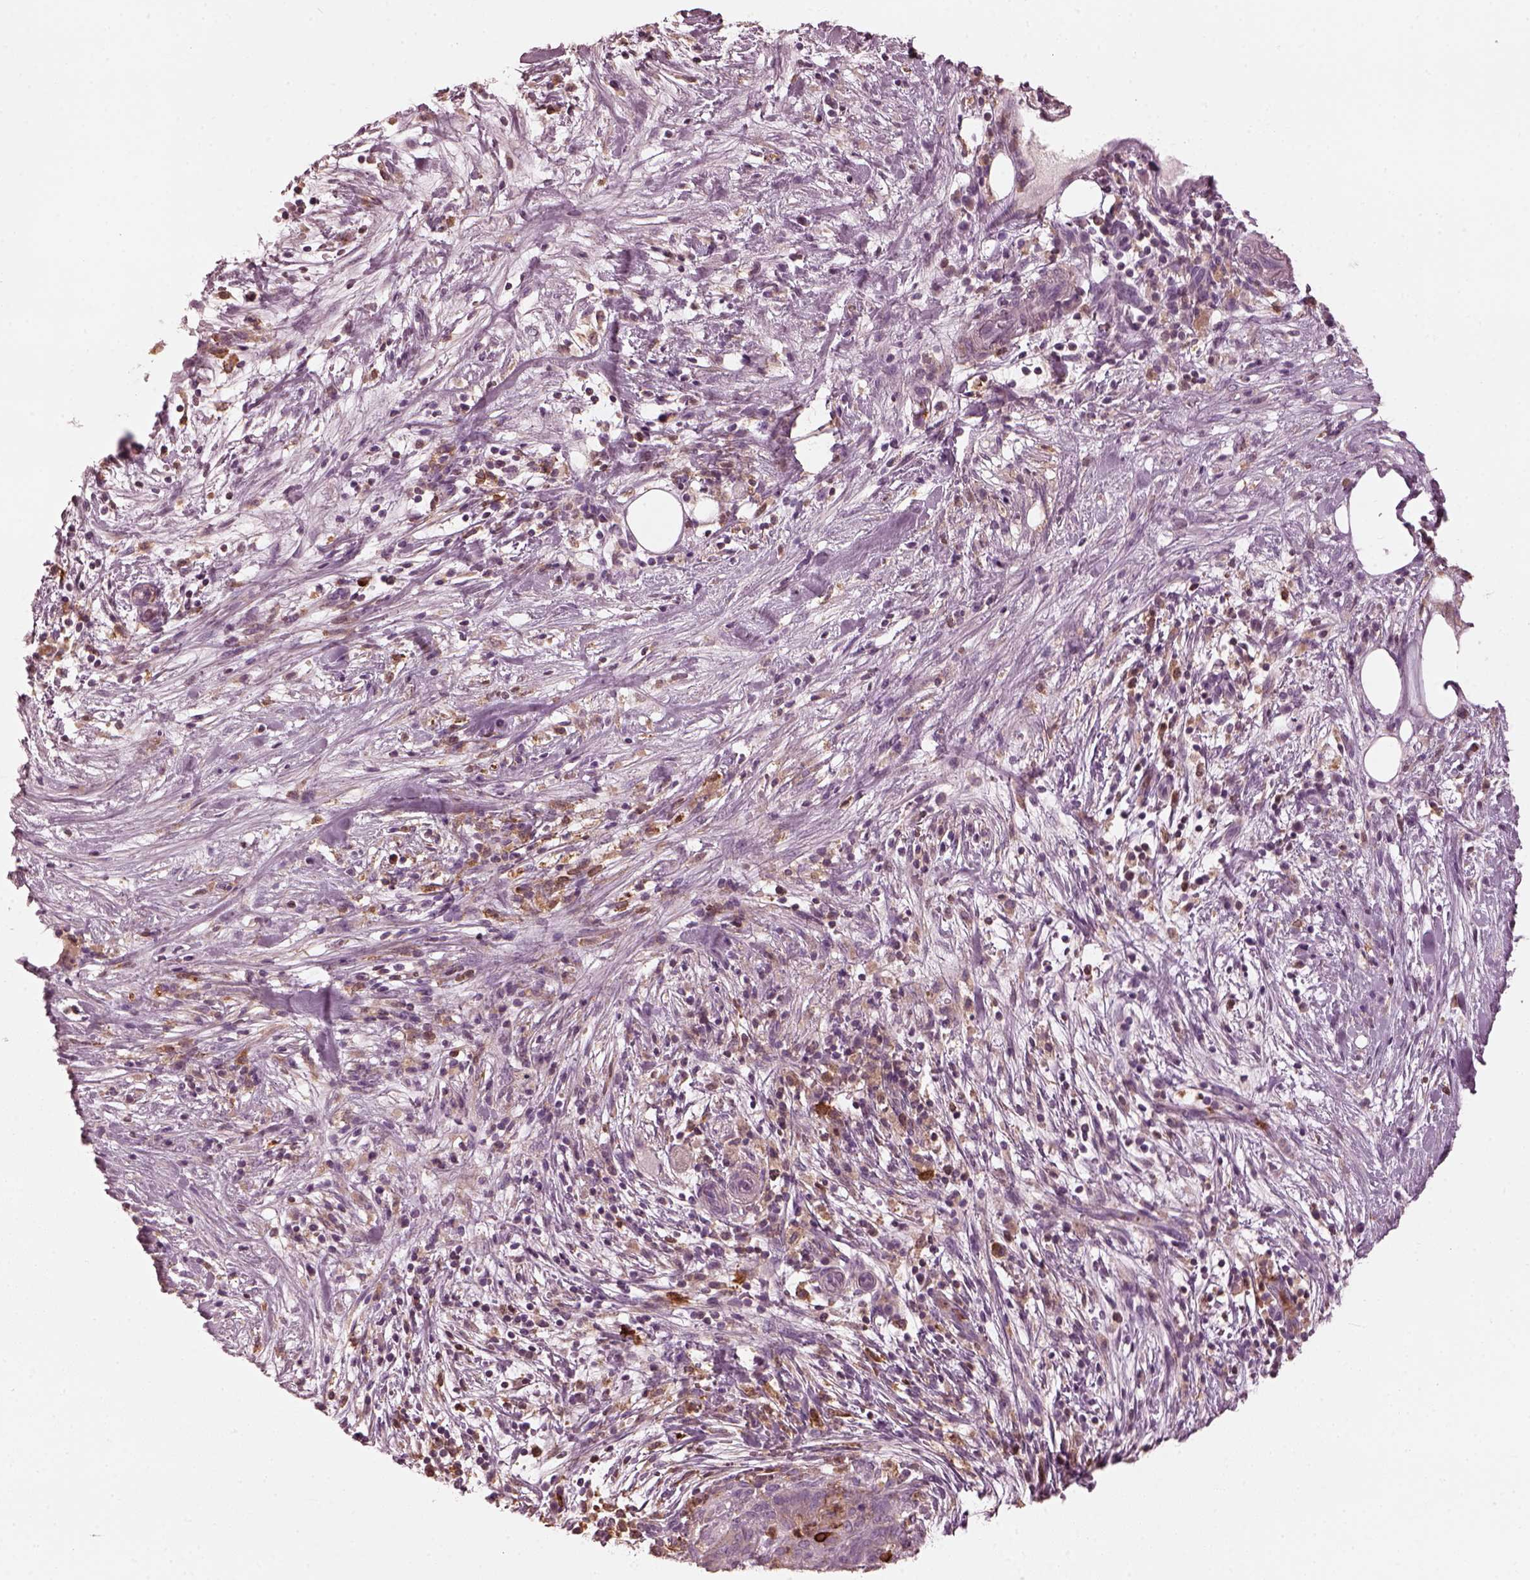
{"staining": {"intensity": "weak", "quantity": ">75%", "location": "cytoplasmic/membranous"}, "tissue": "pancreatic cancer", "cell_type": "Tumor cells", "image_type": "cancer", "snomed": [{"axis": "morphology", "description": "Adenocarcinoma, NOS"}, {"axis": "topography", "description": "Pancreas"}], "caption": "There is low levels of weak cytoplasmic/membranous expression in tumor cells of pancreatic cancer (adenocarcinoma), as demonstrated by immunohistochemical staining (brown color).", "gene": "PSTPIP2", "patient": {"sex": "male", "age": 44}}